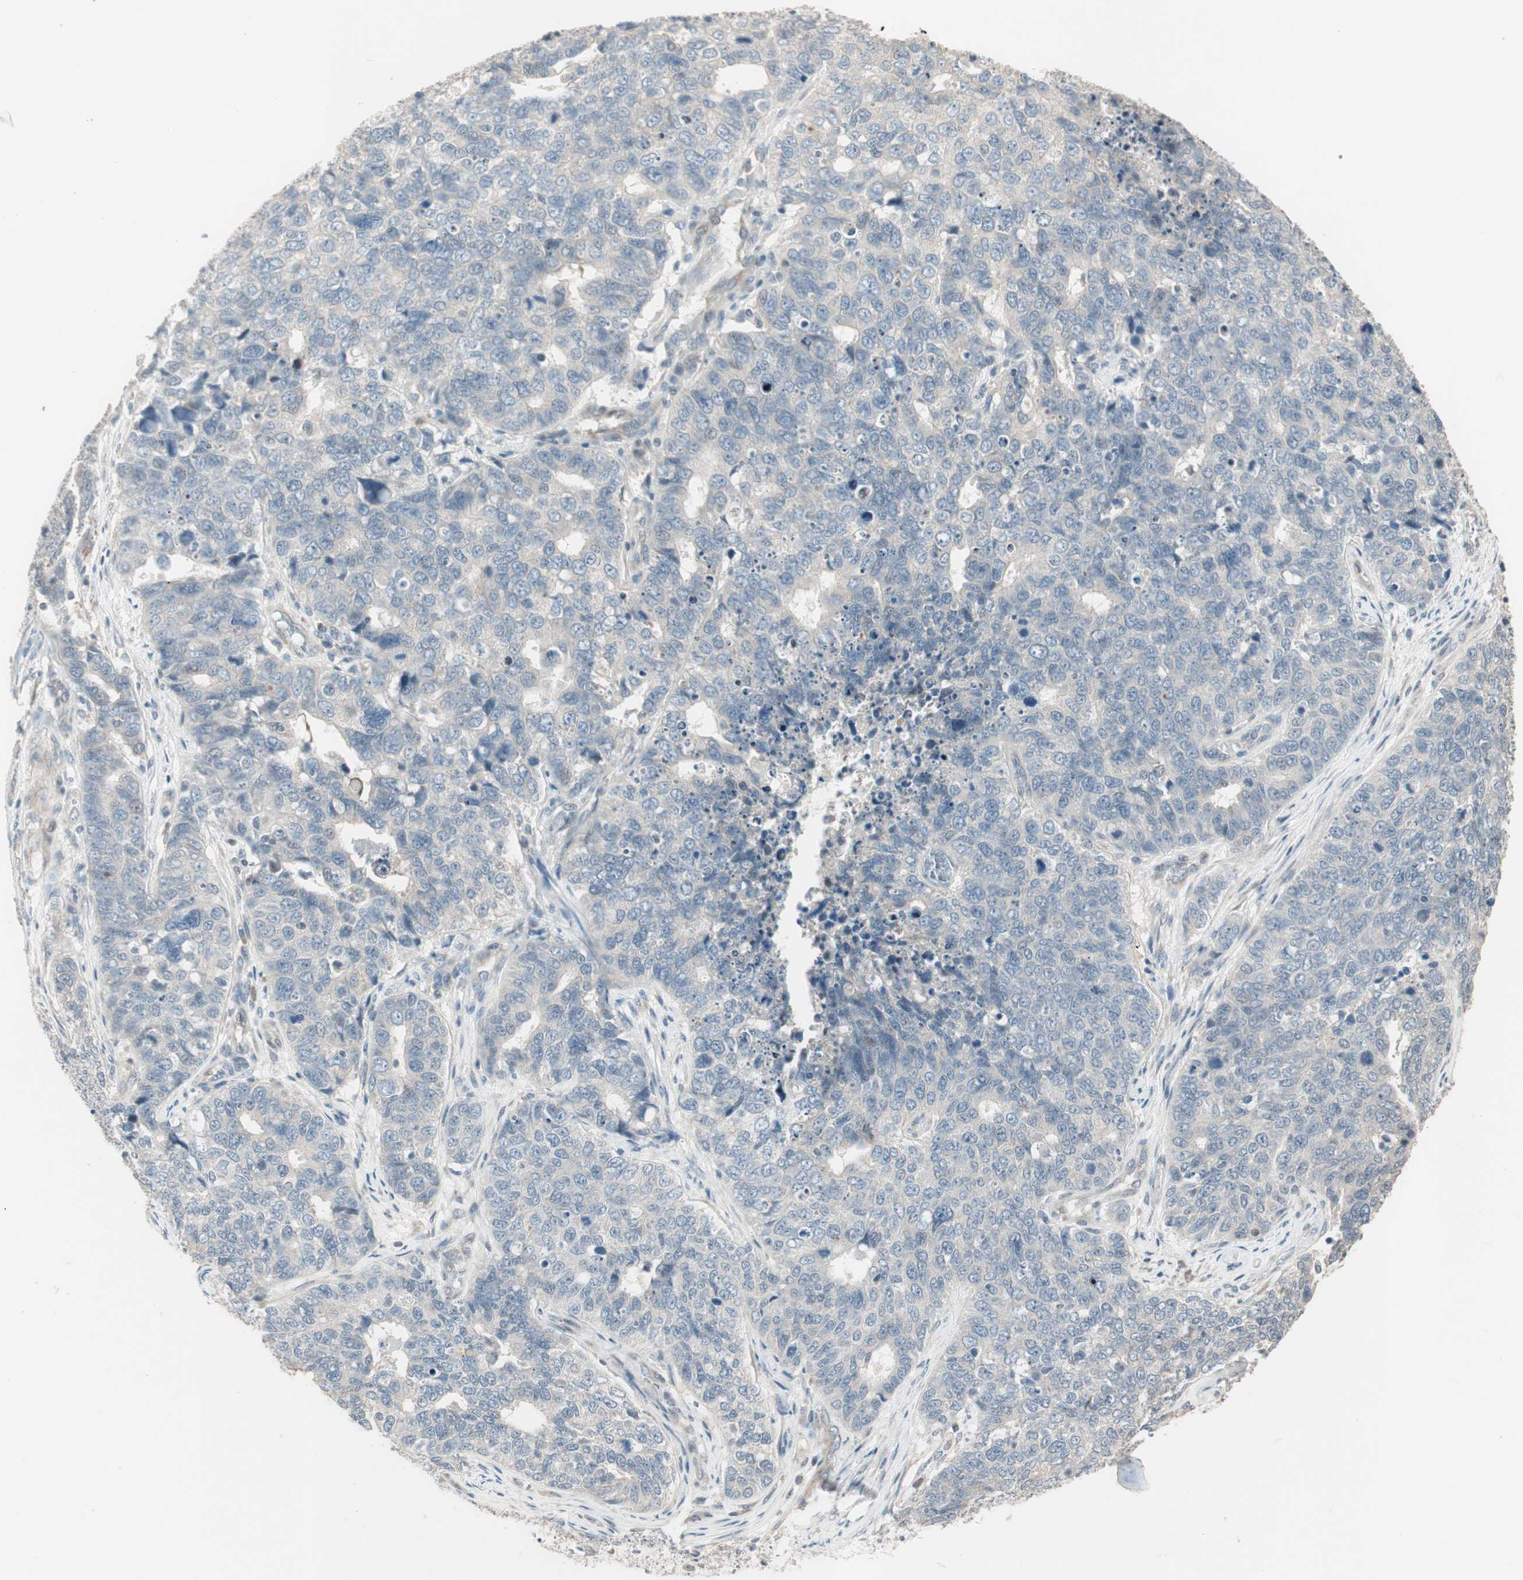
{"staining": {"intensity": "negative", "quantity": "none", "location": "none"}, "tissue": "cervical cancer", "cell_type": "Tumor cells", "image_type": "cancer", "snomed": [{"axis": "morphology", "description": "Squamous cell carcinoma, NOS"}, {"axis": "topography", "description": "Cervix"}], "caption": "The histopathology image demonstrates no significant positivity in tumor cells of cervical cancer (squamous cell carcinoma).", "gene": "PDZK1", "patient": {"sex": "female", "age": 63}}